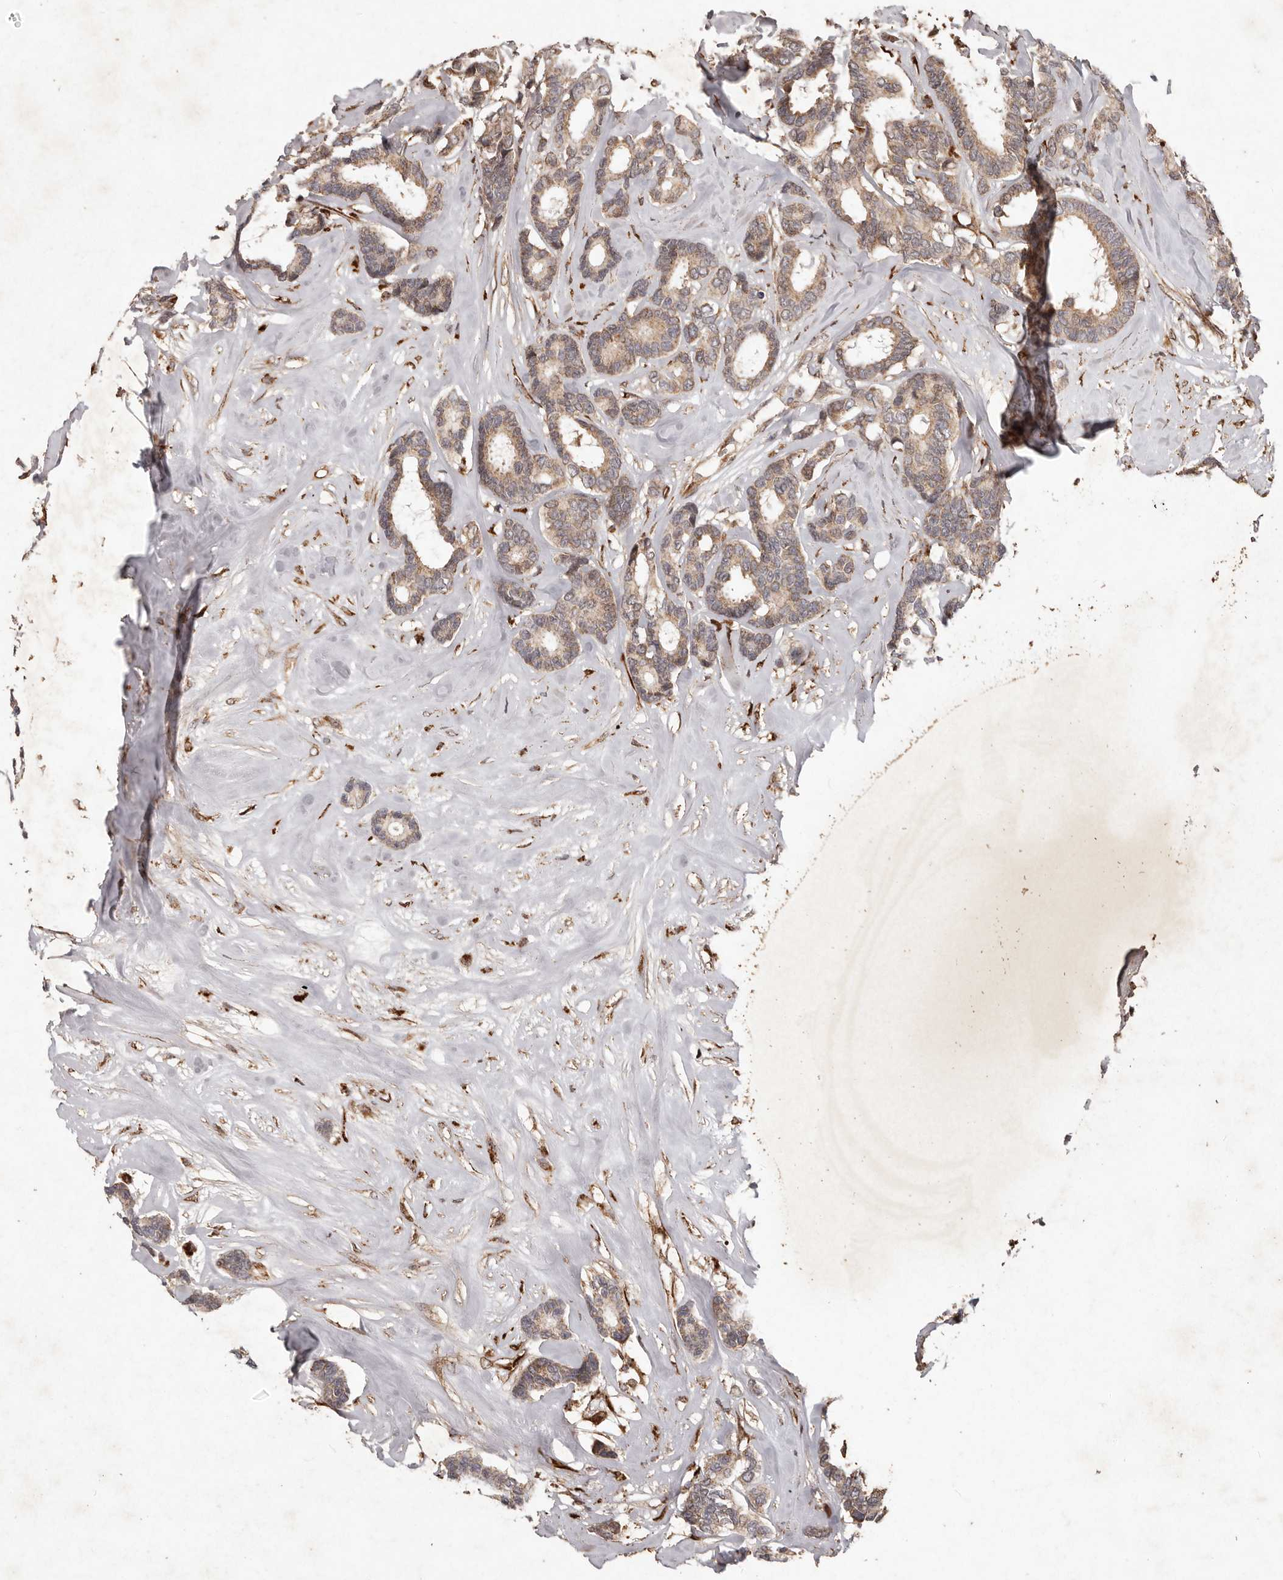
{"staining": {"intensity": "weak", "quantity": ">75%", "location": "cytoplasmic/membranous"}, "tissue": "breast cancer", "cell_type": "Tumor cells", "image_type": "cancer", "snomed": [{"axis": "morphology", "description": "Duct carcinoma"}, {"axis": "topography", "description": "Breast"}], "caption": "Immunohistochemistry (DAB) staining of breast cancer (infiltrating ductal carcinoma) shows weak cytoplasmic/membranous protein staining in about >75% of tumor cells.", "gene": "PLOD2", "patient": {"sex": "female", "age": 87}}